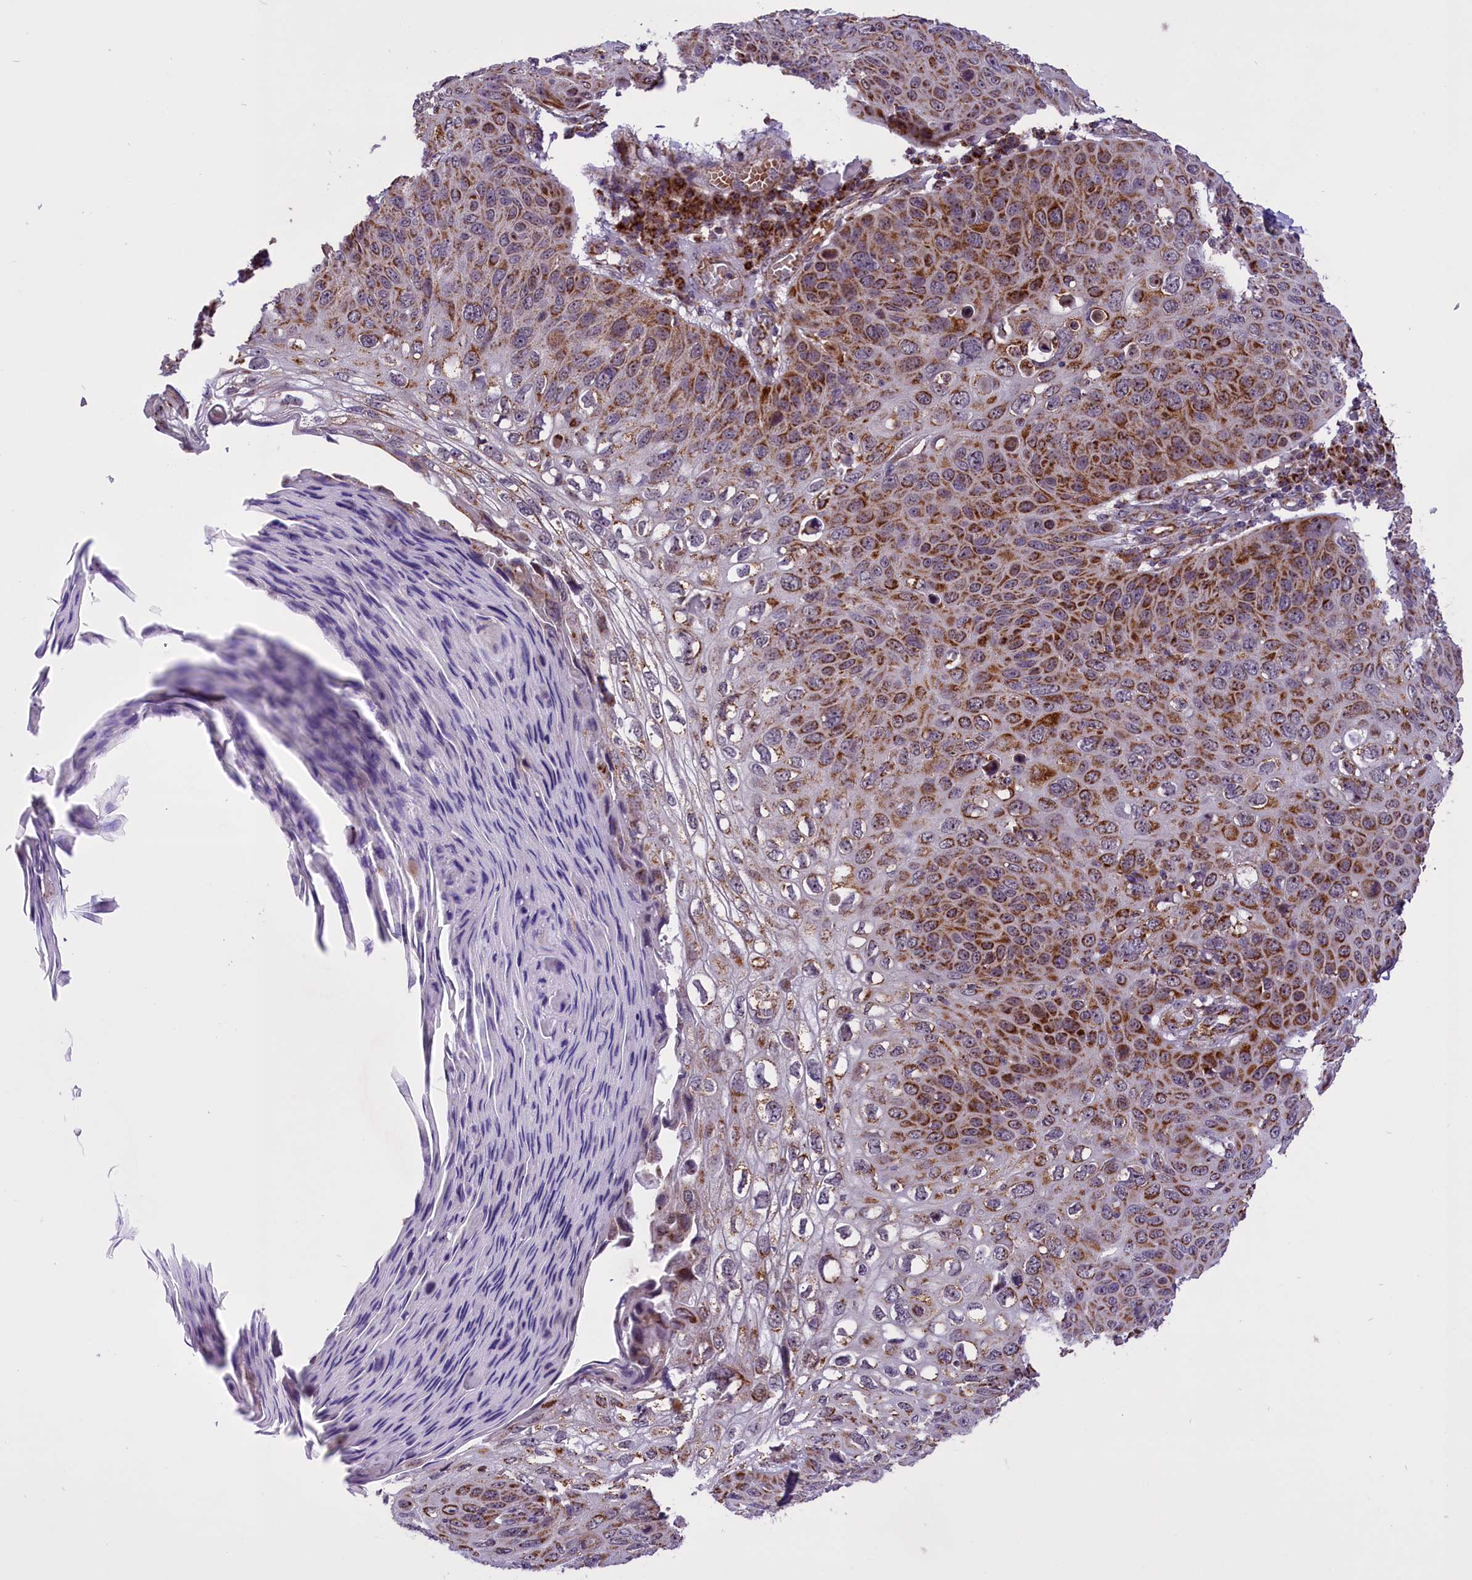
{"staining": {"intensity": "moderate", "quantity": "25%-75%", "location": "cytoplasmic/membranous"}, "tissue": "skin cancer", "cell_type": "Tumor cells", "image_type": "cancer", "snomed": [{"axis": "morphology", "description": "Squamous cell carcinoma, NOS"}, {"axis": "topography", "description": "Skin"}], "caption": "The micrograph displays a brown stain indicating the presence of a protein in the cytoplasmic/membranous of tumor cells in squamous cell carcinoma (skin).", "gene": "NDUFS5", "patient": {"sex": "female", "age": 90}}